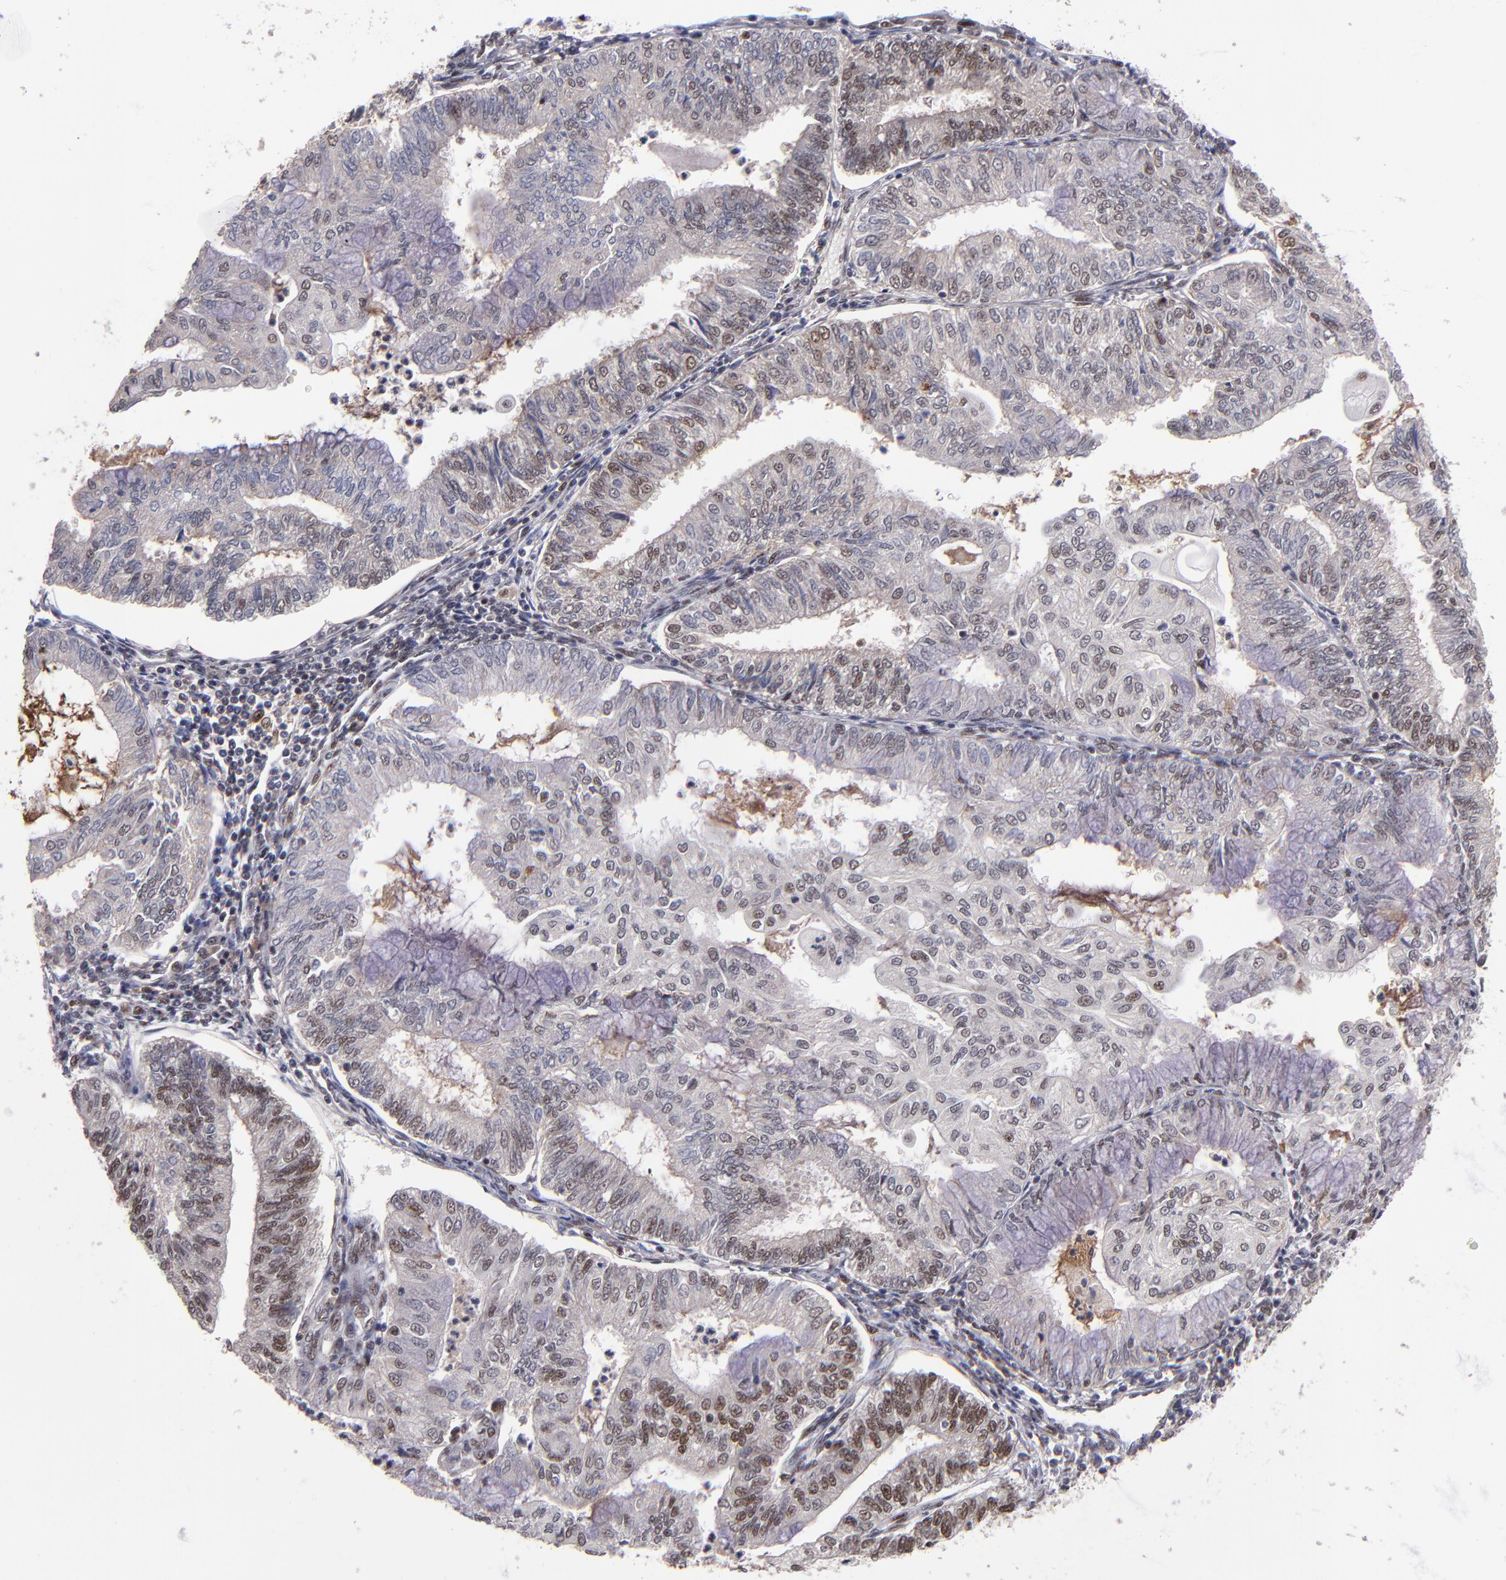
{"staining": {"intensity": "moderate", "quantity": "<25%", "location": "nuclear"}, "tissue": "endometrial cancer", "cell_type": "Tumor cells", "image_type": "cancer", "snomed": [{"axis": "morphology", "description": "Adenocarcinoma, NOS"}, {"axis": "topography", "description": "Endometrium"}], "caption": "Immunohistochemical staining of human endometrial adenocarcinoma reveals low levels of moderate nuclear expression in about <25% of tumor cells.", "gene": "EP300", "patient": {"sex": "female", "age": 59}}